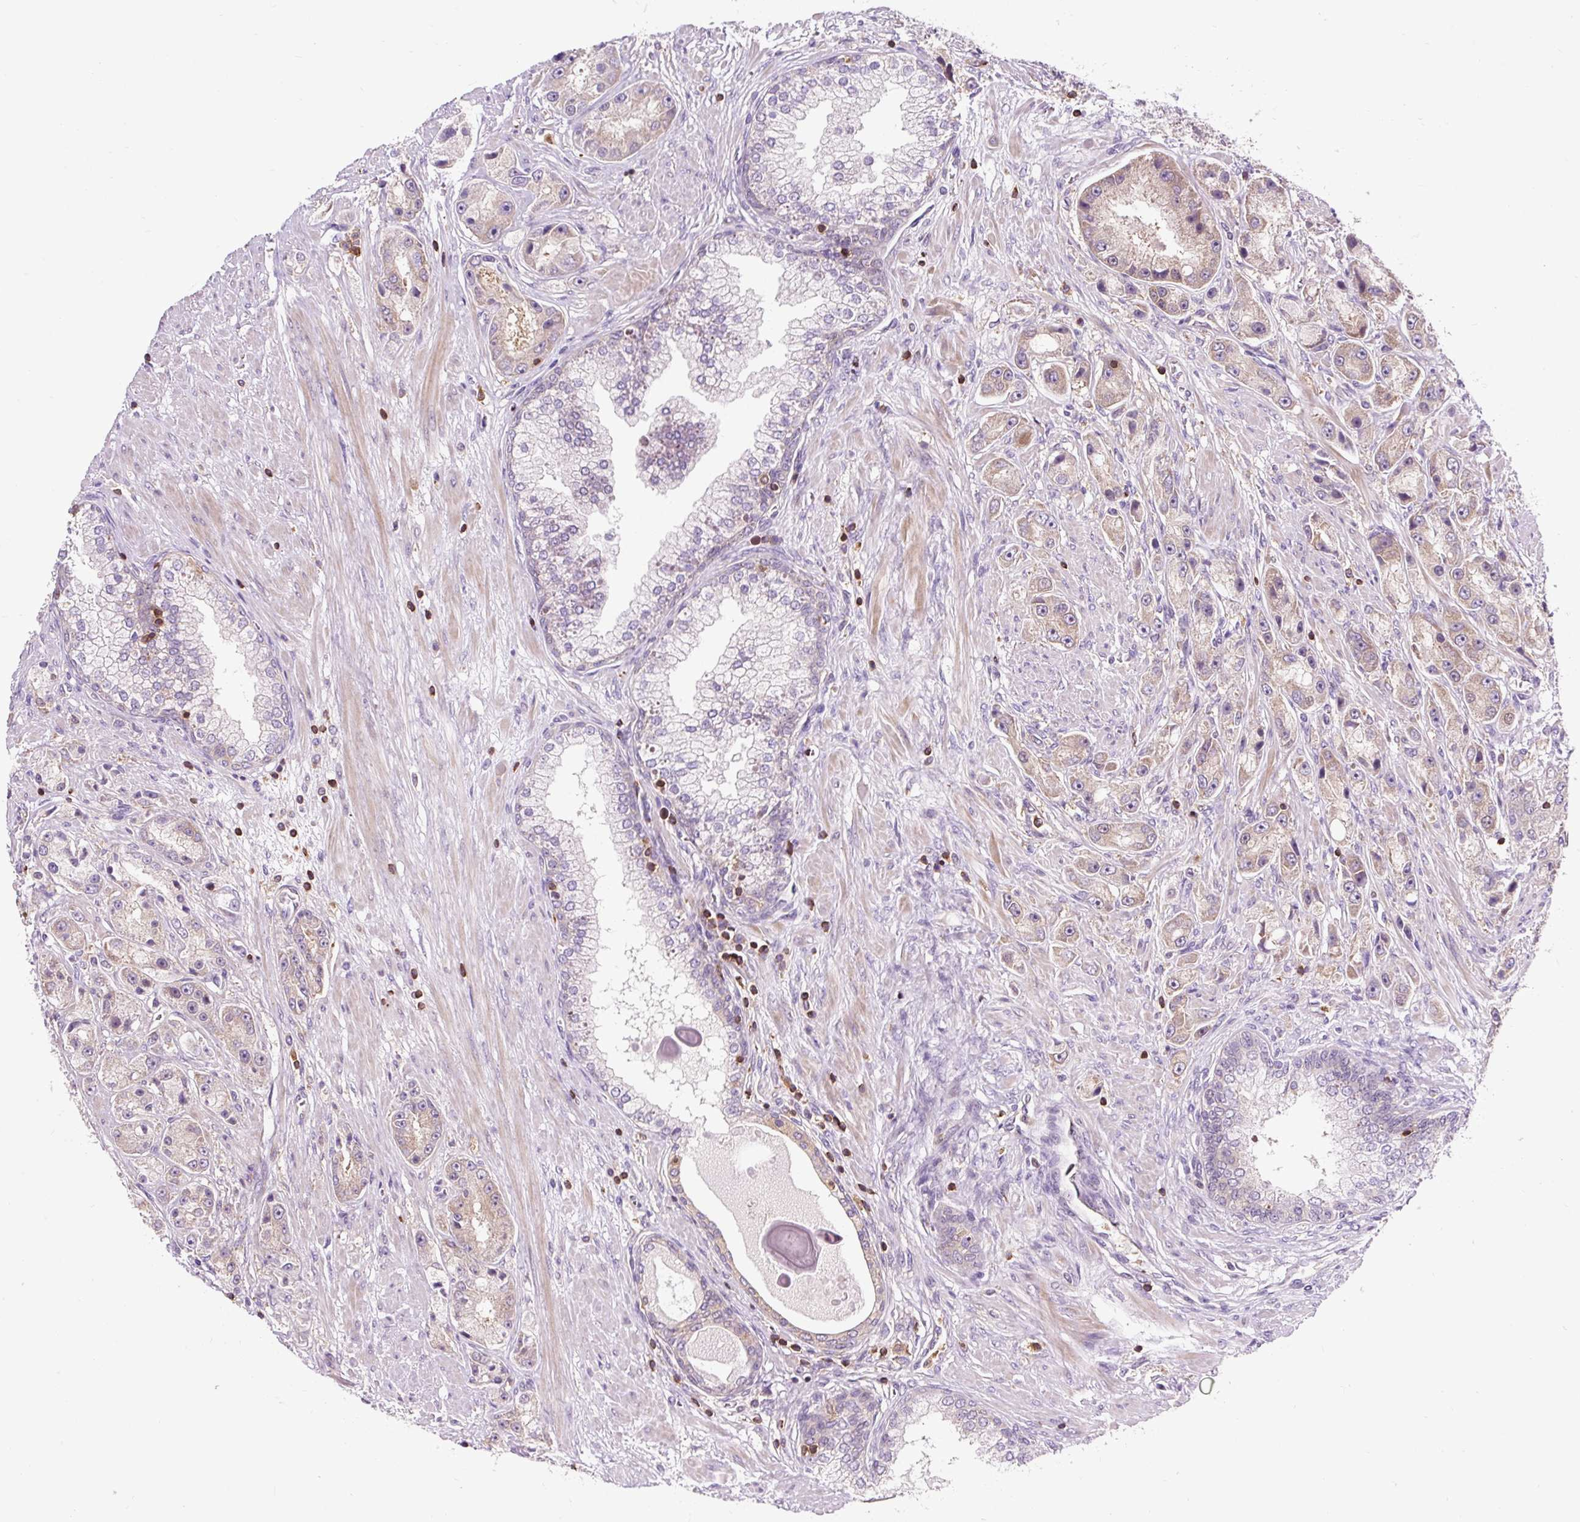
{"staining": {"intensity": "weak", "quantity": "<25%", "location": "cytoplasmic/membranous"}, "tissue": "prostate cancer", "cell_type": "Tumor cells", "image_type": "cancer", "snomed": [{"axis": "morphology", "description": "Adenocarcinoma, High grade"}, {"axis": "topography", "description": "Prostate"}], "caption": "Tumor cells show no significant protein expression in prostate adenocarcinoma (high-grade).", "gene": "CISD3", "patient": {"sex": "male", "age": 67}}